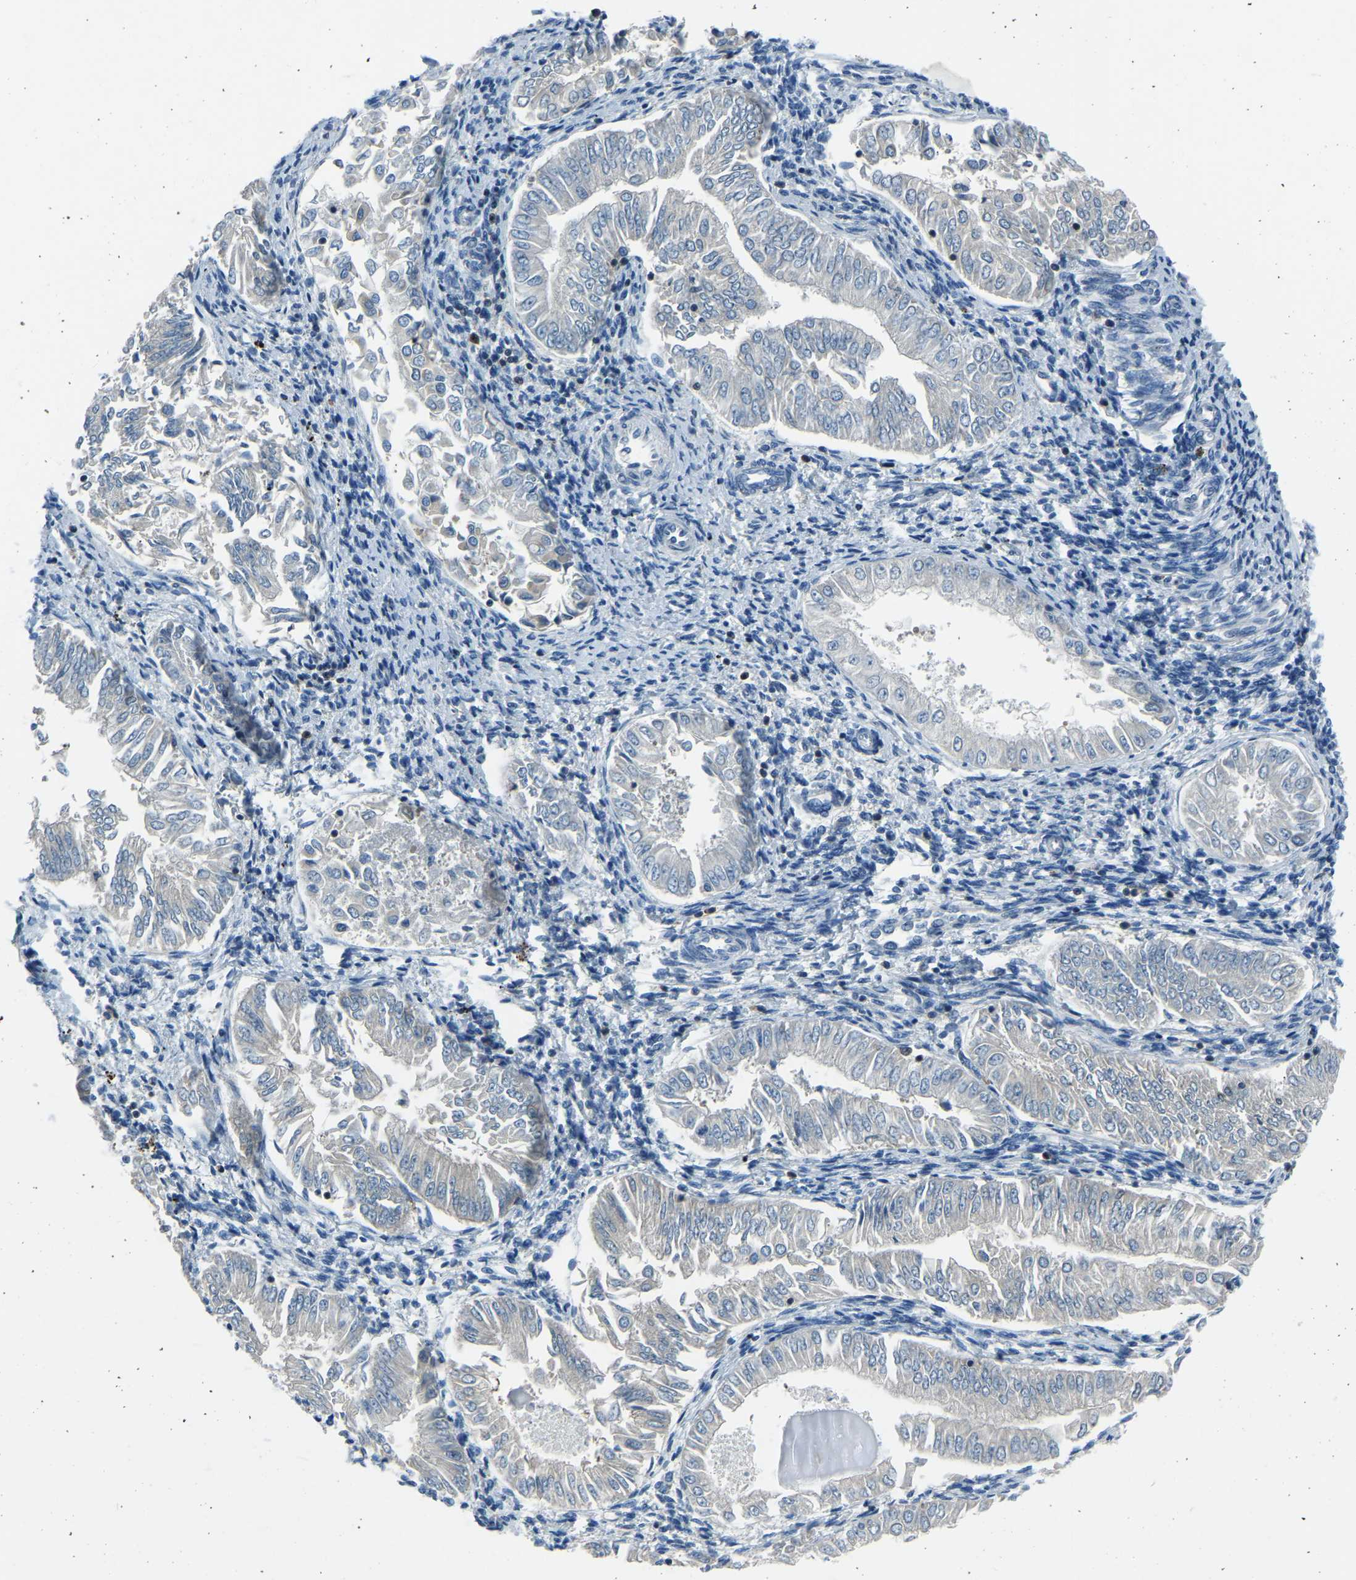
{"staining": {"intensity": "negative", "quantity": "none", "location": "none"}, "tissue": "endometrial cancer", "cell_type": "Tumor cells", "image_type": "cancer", "snomed": [{"axis": "morphology", "description": "Adenocarcinoma, NOS"}, {"axis": "topography", "description": "Endometrium"}], "caption": "IHC image of neoplastic tissue: adenocarcinoma (endometrial) stained with DAB exhibits no significant protein positivity in tumor cells.", "gene": "XIRP1", "patient": {"sex": "female", "age": 53}}